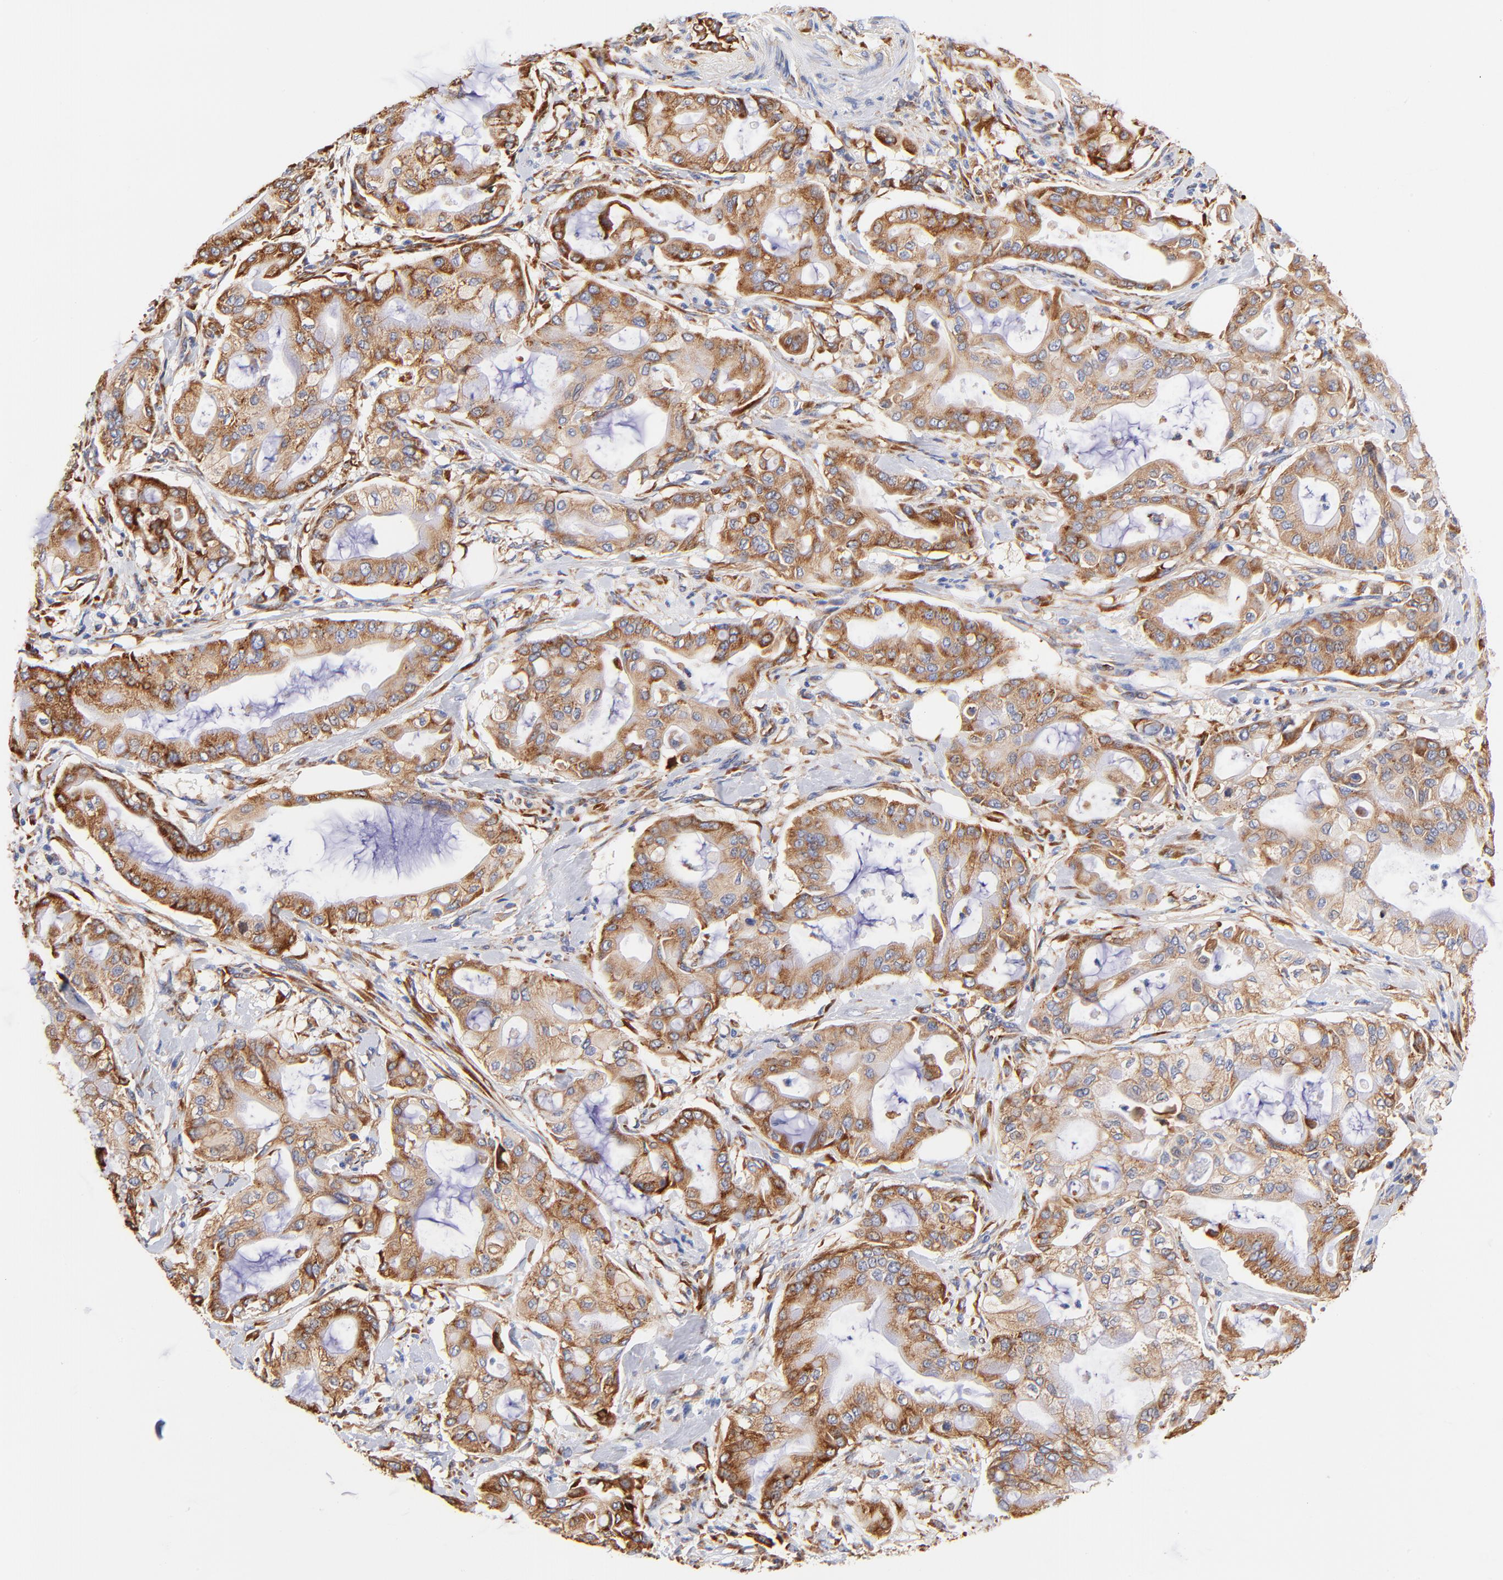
{"staining": {"intensity": "moderate", "quantity": ">75%", "location": "cytoplasmic/membranous"}, "tissue": "pancreatic cancer", "cell_type": "Tumor cells", "image_type": "cancer", "snomed": [{"axis": "morphology", "description": "Adenocarcinoma, NOS"}, {"axis": "morphology", "description": "Adenocarcinoma, metastatic, NOS"}, {"axis": "topography", "description": "Lymph node"}, {"axis": "topography", "description": "Pancreas"}, {"axis": "topography", "description": "Duodenum"}], "caption": "Immunohistochemistry (IHC) staining of metastatic adenocarcinoma (pancreatic), which reveals medium levels of moderate cytoplasmic/membranous expression in about >75% of tumor cells indicating moderate cytoplasmic/membranous protein positivity. The staining was performed using DAB (3,3'-diaminobenzidine) (brown) for protein detection and nuclei were counterstained in hematoxylin (blue).", "gene": "RPL27", "patient": {"sex": "female", "age": 64}}